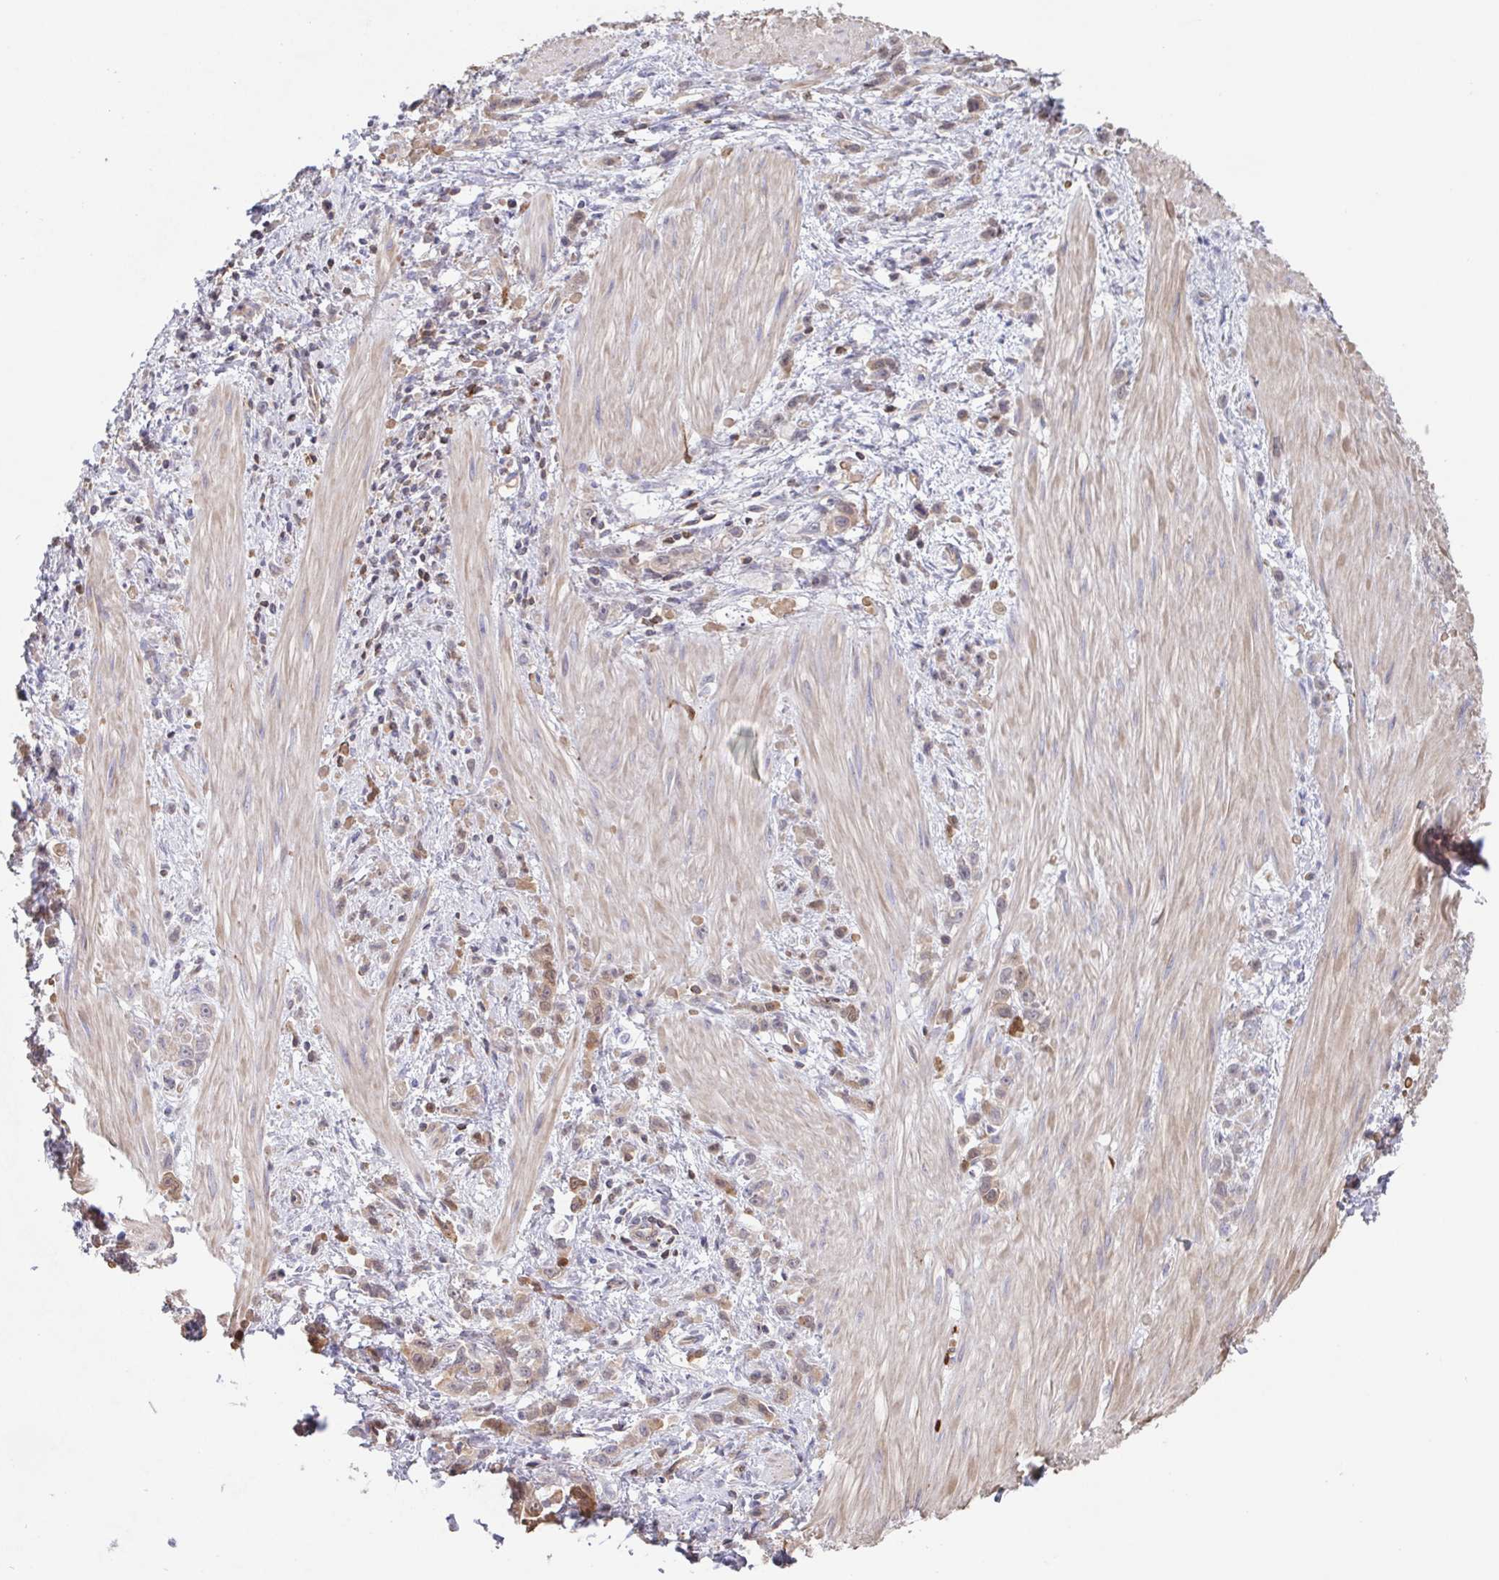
{"staining": {"intensity": "weak", "quantity": ">75%", "location": "cytoplasmic/membranous"}, "tissue": "stomach cancer", "cell_type": "Tumor cells", "image_type": "cancer", "snomed": [{"axis": "morphology", "description": "Adenocarcinoma, NOS"}, {"axis": "topography", "description": "Stomach"}], "caption": "Immunohistochemical staining of adenocarcinoma (stomach) displays low levels of weak cytoplasmic/membranous protein positivity in about >75% of tumor cells.", "gene": "AGFG2", "patient": {"sex": "male", "age": 47}}